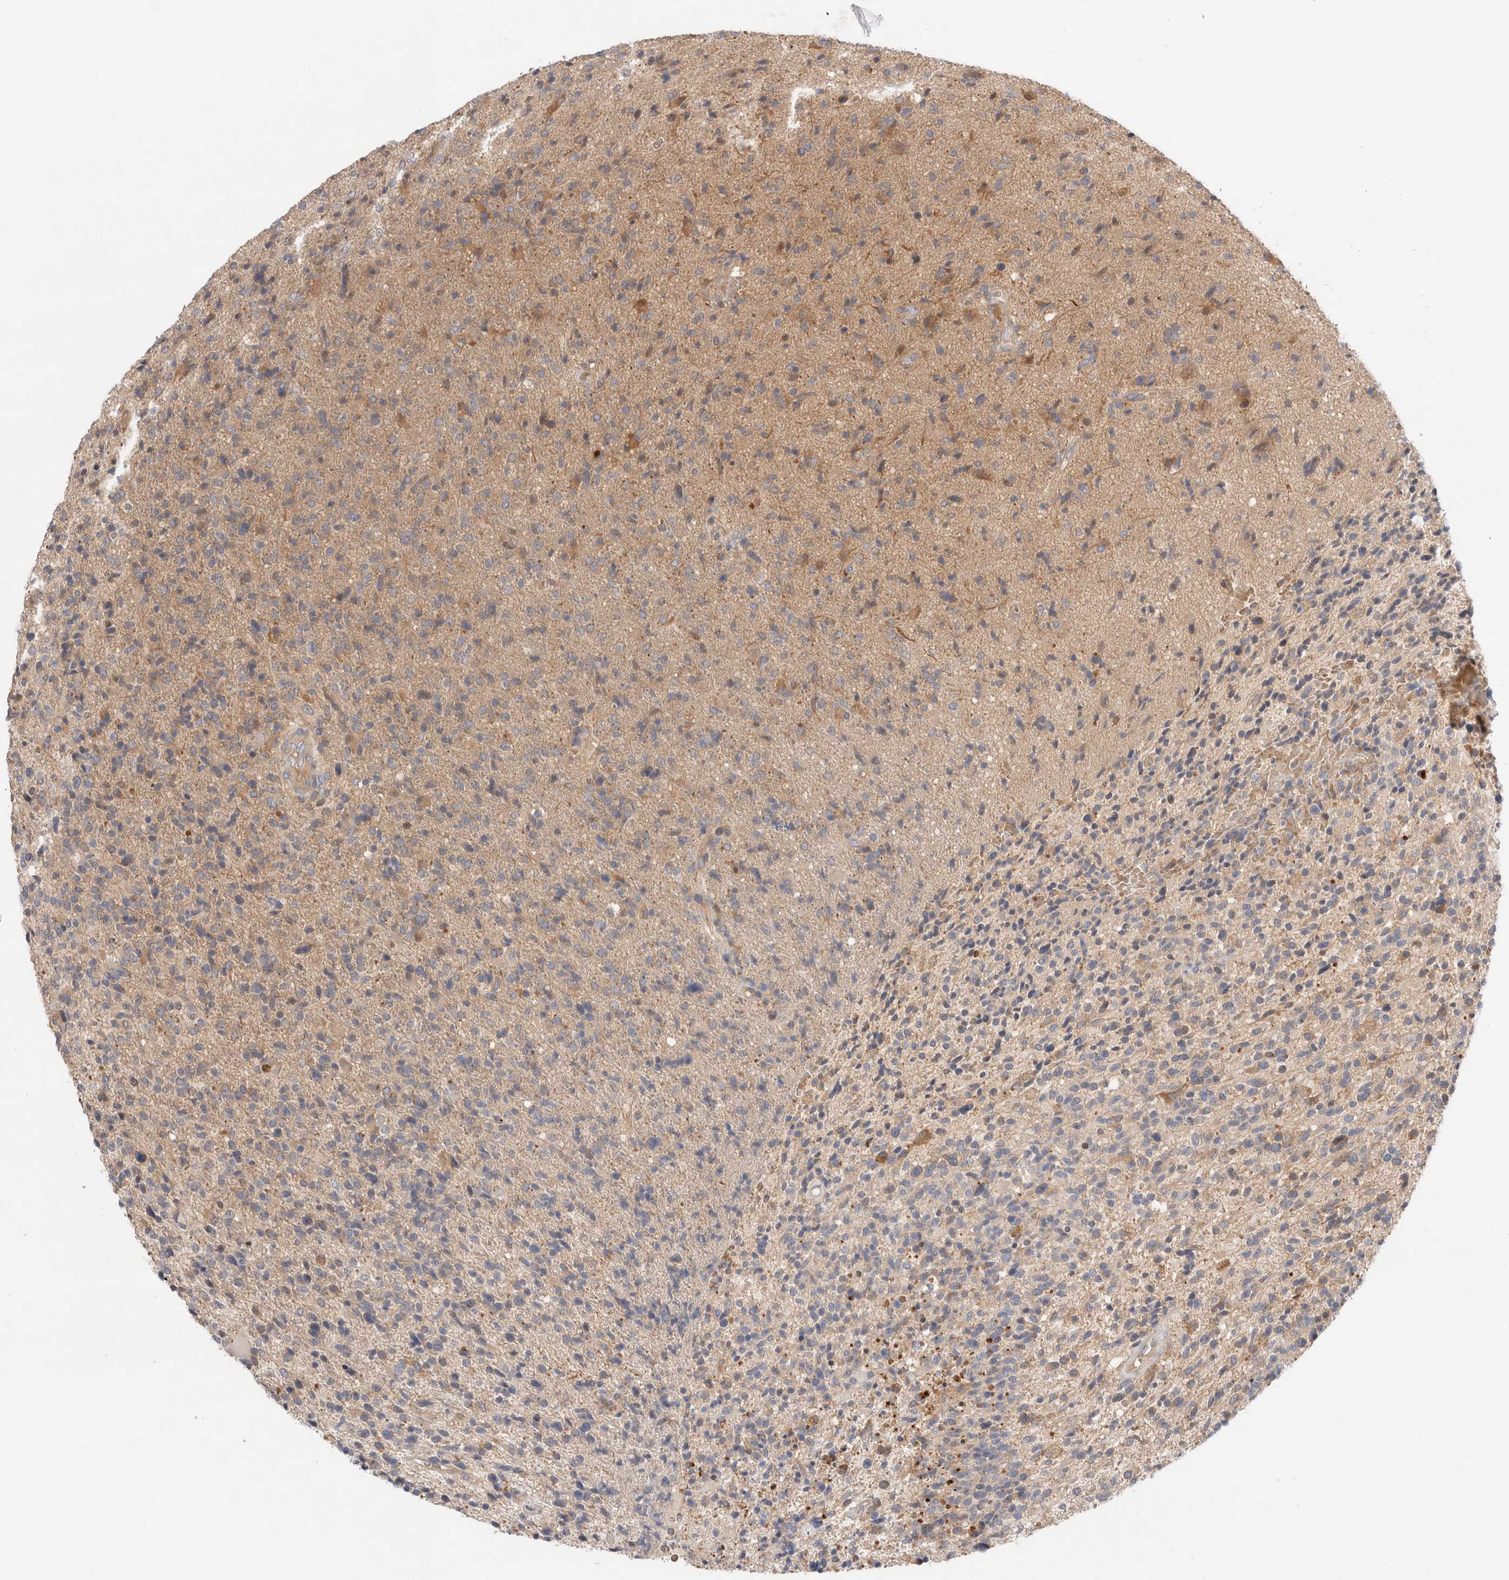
{"staining": {"intensity": "weak", "quantity": ">75%", "location": "cytoplasmic/membranous"}, "tissue": "glioma", "cell_type": "Tumor cells", "image_type": "cancer", "snomed": [{"axis": "morphology", "description": "Glioma, malignant, High grade"}, {"axis": "topography", "description": "Brain"}], "caption": "Immunohistochemical staining of human glioma reveals weak cytoplasmic/membranous protein staining in approximately >75% of tumor cells.", "gene": "KLHL14", "patient": {"sex": "male", "age": 72}}